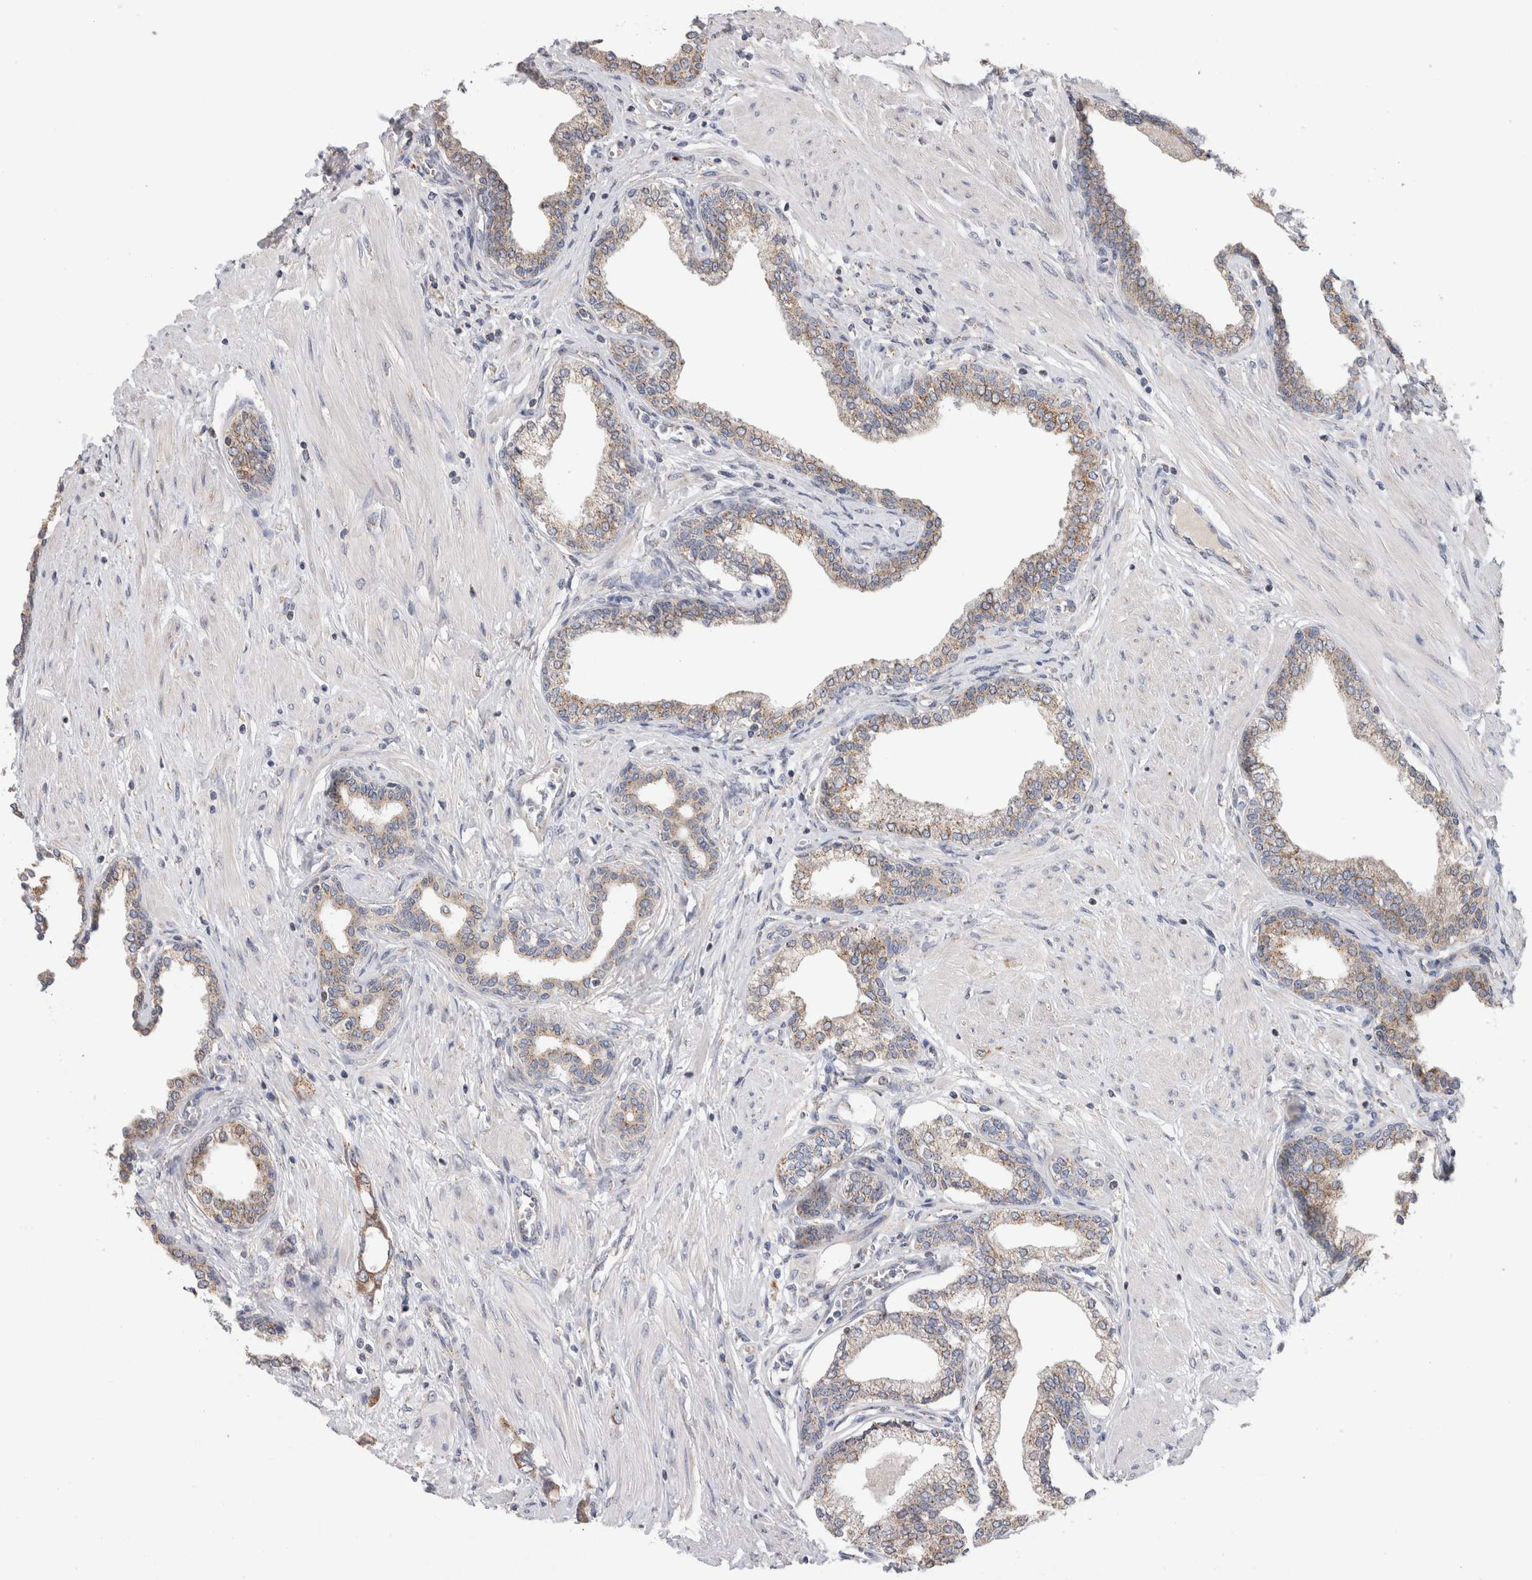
{"staining": {"intensity": "weak", "quantity": ">75%", "location": "cytoplasmic/membranous"}, "tissue": "prostate cancer", "cell_type": "Tumor cells", "image_type": "cancer", "snomed": [{"axis": "morphology", "description": "Adenocarcinoma, High grade"}, {"axis": "topography", "description": "Prostate"}], "caption": "The image demonstrates staining of prostate cancer, revealing weak cytoplasmic/membranous protein staining (brown color) within tumor cells. (Brightfield microscopy of DAB IHC at high magnification).", "gene": "IARS2", "patient": {"sex": "male", "age": 52}}